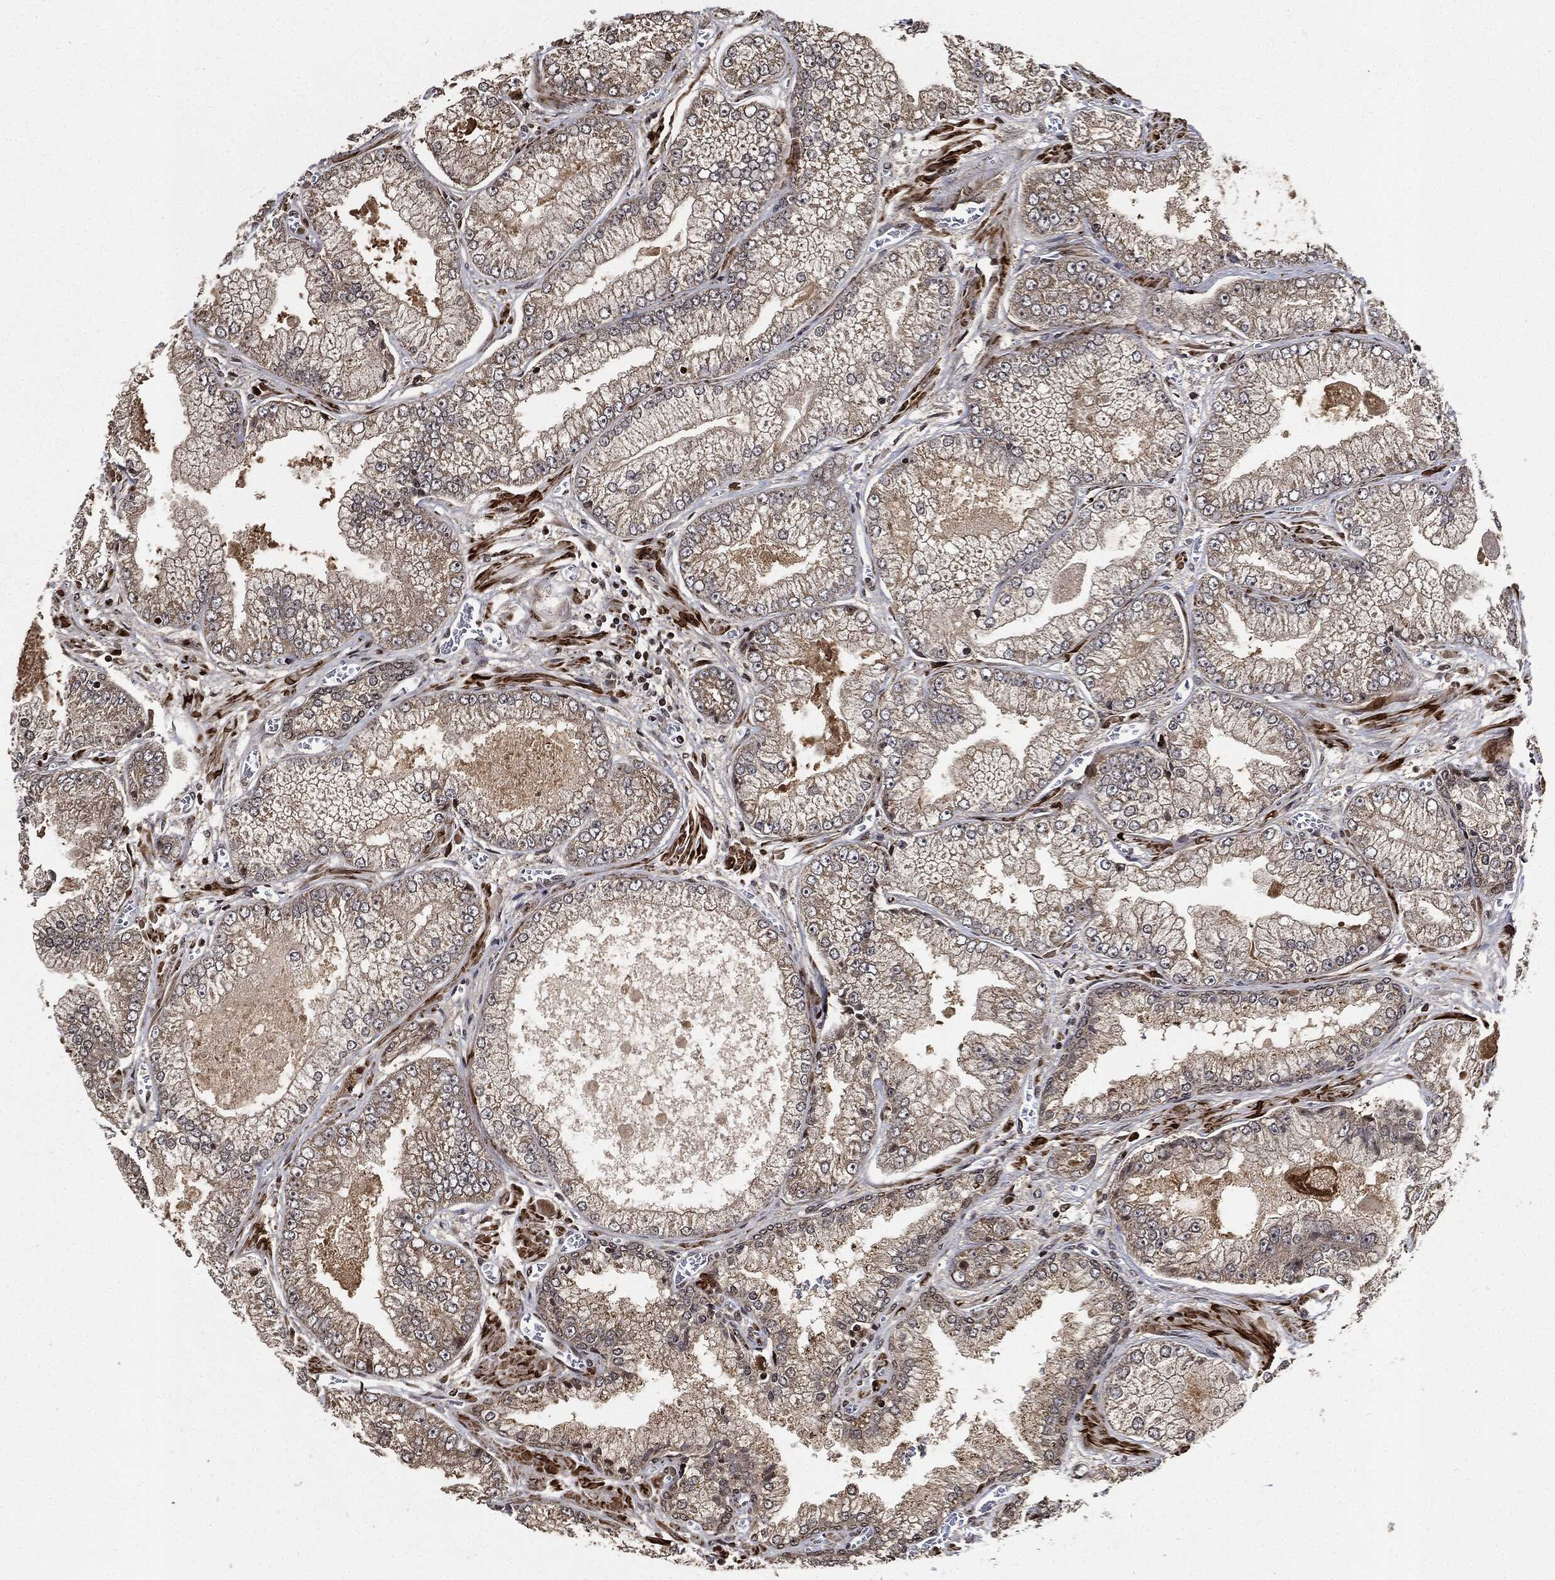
{"staining": {"intensity": "weak", "quantity": ">75%", "location": "cytoplasmic/membranous"}, "tissue": "prostate cancer", "cell_type": "Tumor cells", "image_type": "cancer", "snomed": [{"axis": "morphology", "description": "Adenocarcinoma, Low grade"}, {"axis": "topography", "description": "Prostate"}], "caption": "This photomicrograph exhibits immunohistochemistry staining of human prostate cancer, with low weak cytoplasmic/membranous staining in approximately >75% of tumor cells.", "gene": "PDK1", "patient": {"sex": "male", "age": 57}}